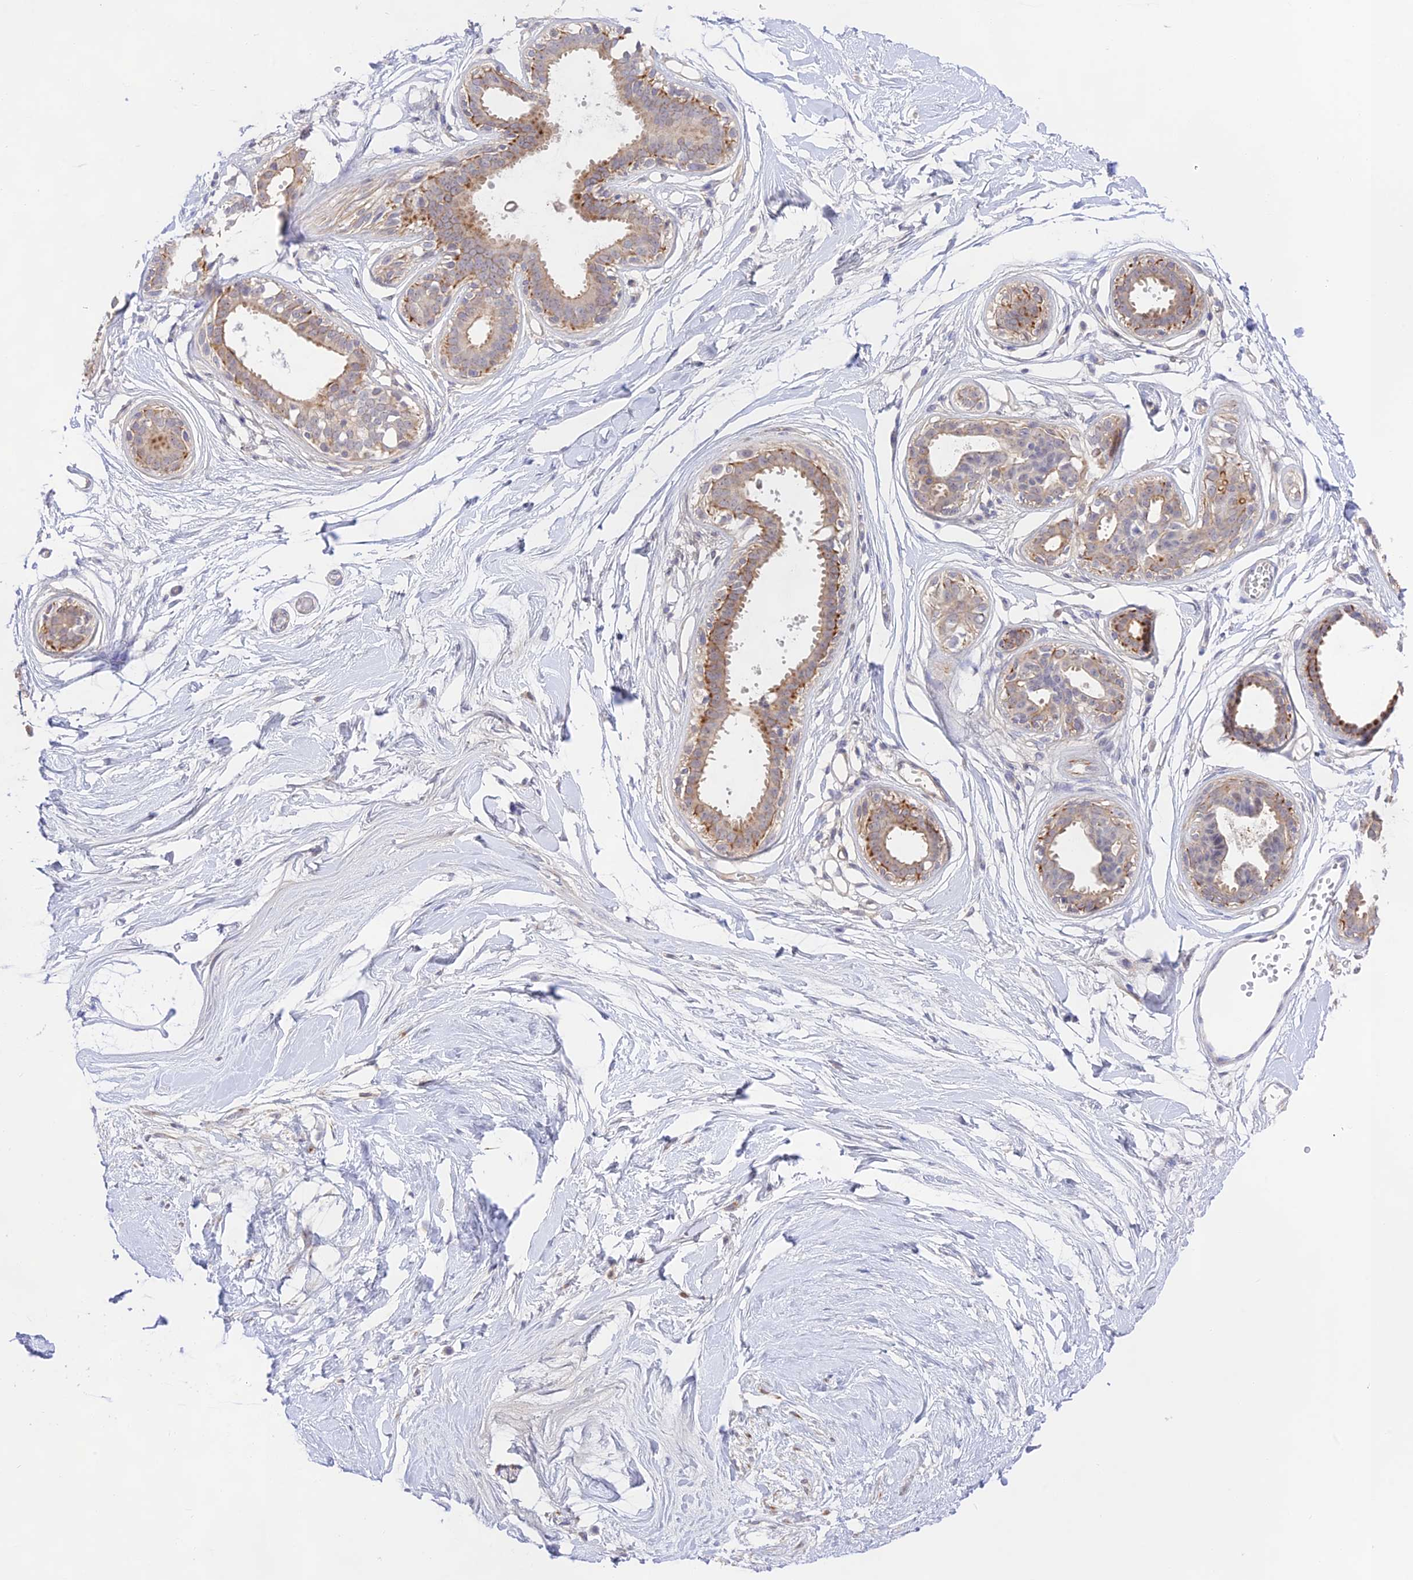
{"staining": {"intensity": "negative", "quantity": "none", "location": "none"}, "tissue": "breast", "cell_type": "Adipocytes", "image_type": "normal", "snomed": [{"axis": "morphology", "description": "Normal tissue, NOS"}, {"axis": "topography", "description": "Breast"}], "caption": "Histopathology image shows no significant protein staining in adipocytes of benign breast.", "gene": "CAMSAP3", "patient": {"sex": "female", "age": 45}}